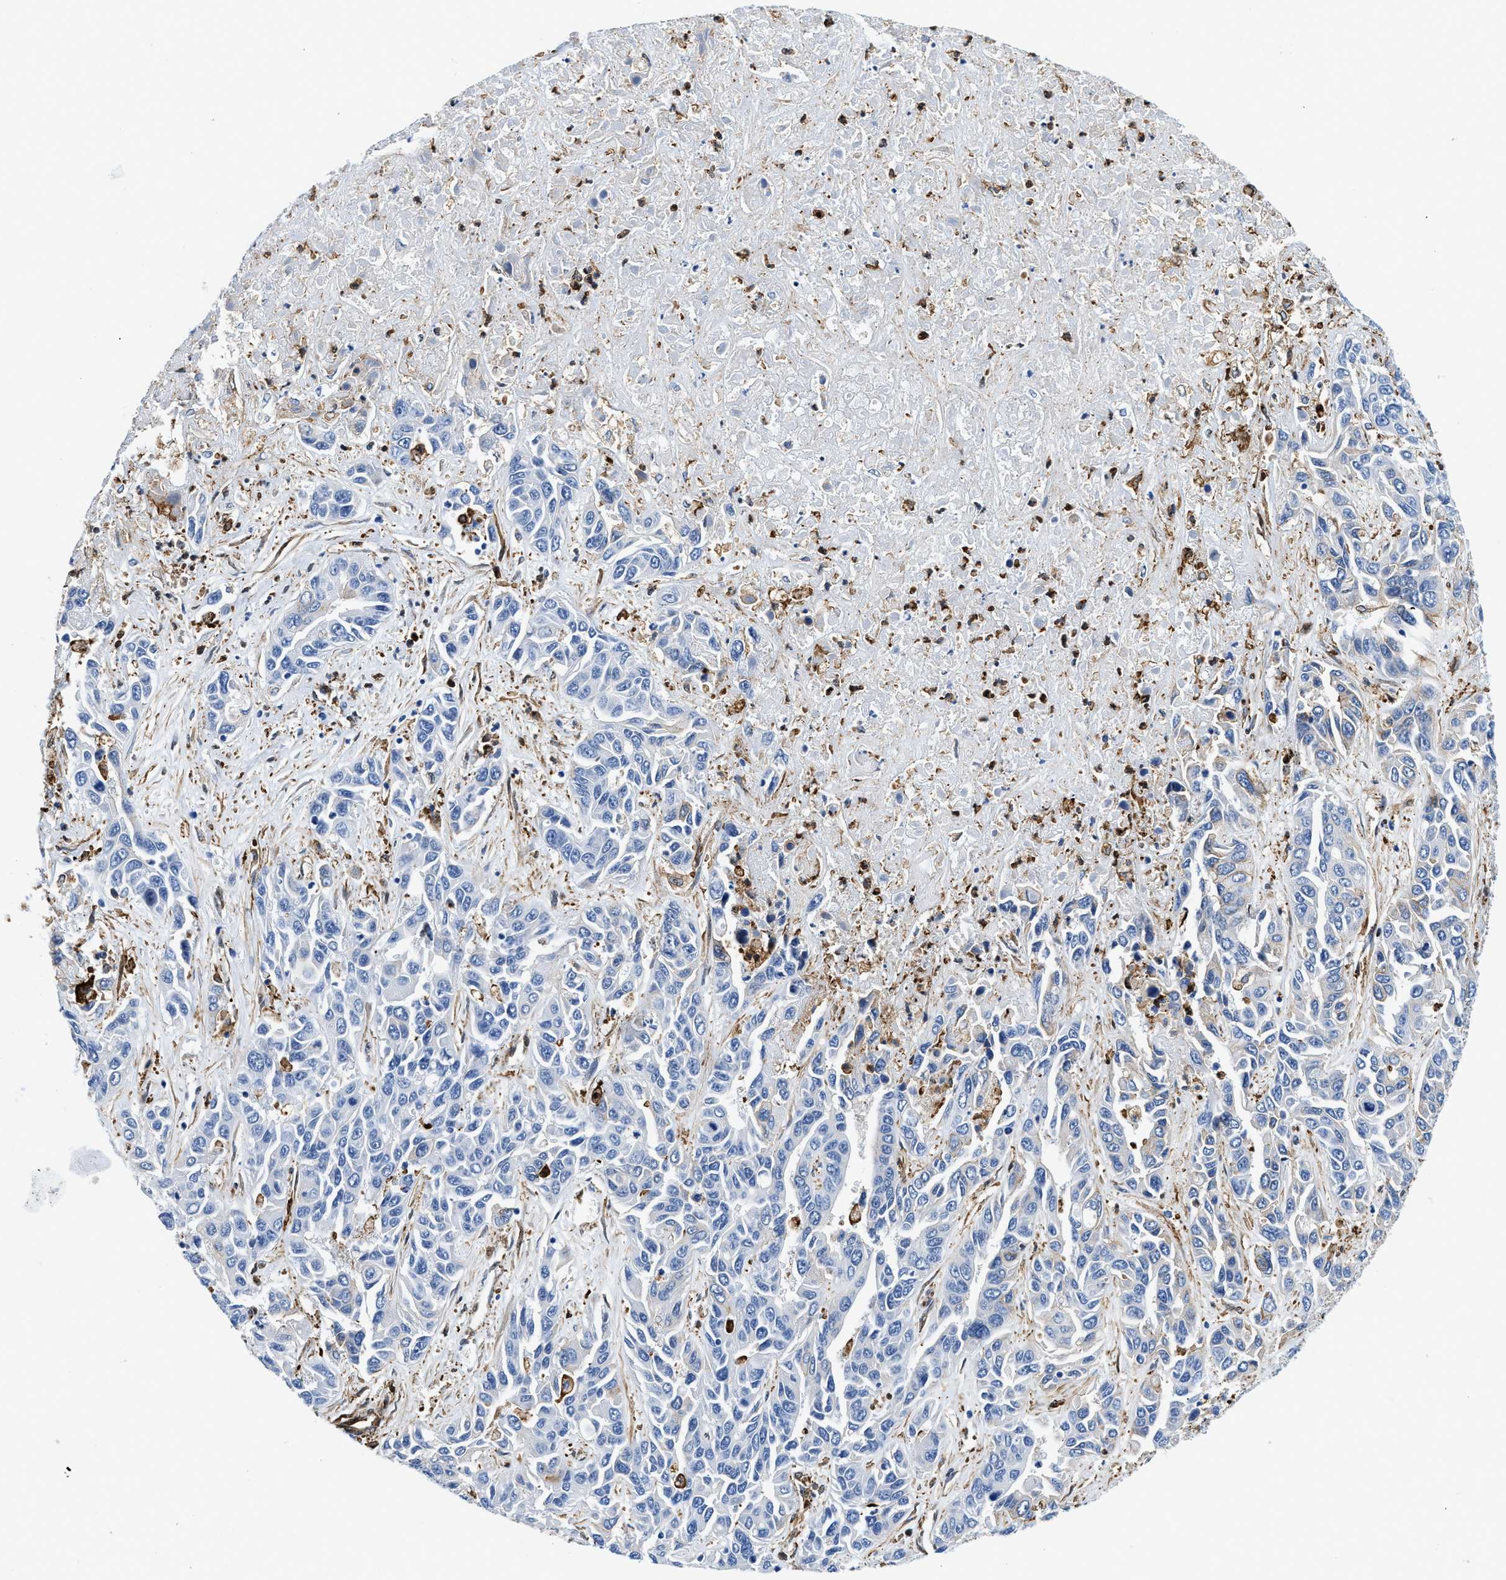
{"staining": {"intensity": "negative", "quantity": "none", "location": "none"}, "tissue": "liver cancer", "cell_type": "Tumor cells", "image_type": "cancer", "snomed": [{"axis": "morphology", "description": "Cholangiocarcinoma"}, {"axis": "topography", "description": "Liver"}], "caption": "A micrograph of human cholangiocarcinoma (liver) is negative for staining in tumor cells.", "gene": "GSN", "patient": {"sex": "female", "age": 52}}